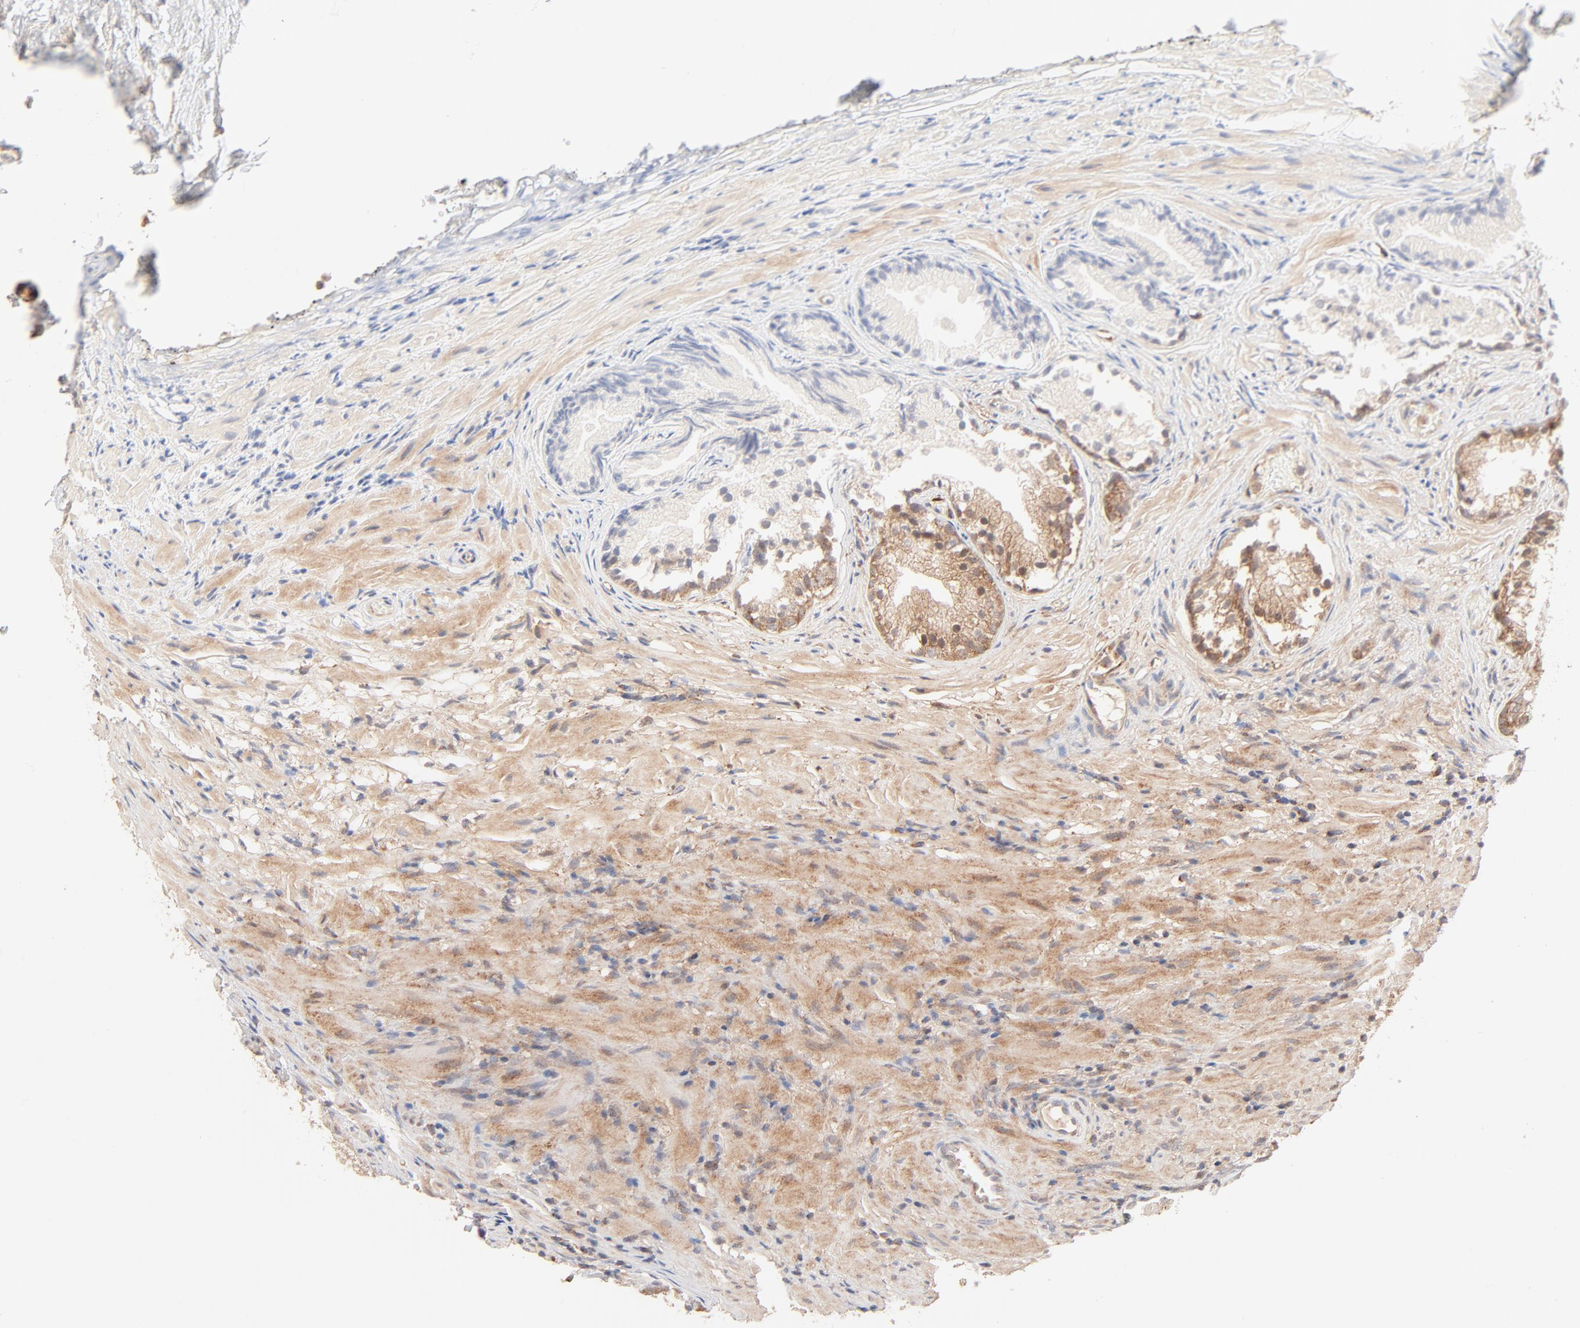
{"staining": {"intensity": "moderate", "quantity": ">75%", "location": "cytoplasmic/membranous"}, "tissue": "prostate", "cell_type": "Glandular cells", "image_type": "normal", "snomed": [{"axis": "morphology", "description": "Normal tissue, NOS"}, {"axis": "topography", "description": "Prostate"}], "caption": "Immunohistochemistry (IHC) (DAB (3,3'-diaminobenzidine)) staining of benign prostate displays moderate cytoplasmic/membranous protein expression in about >75% of glandular cells.", "gene": "CSPG4", "patient": {"sex": "male", "age": 76}}